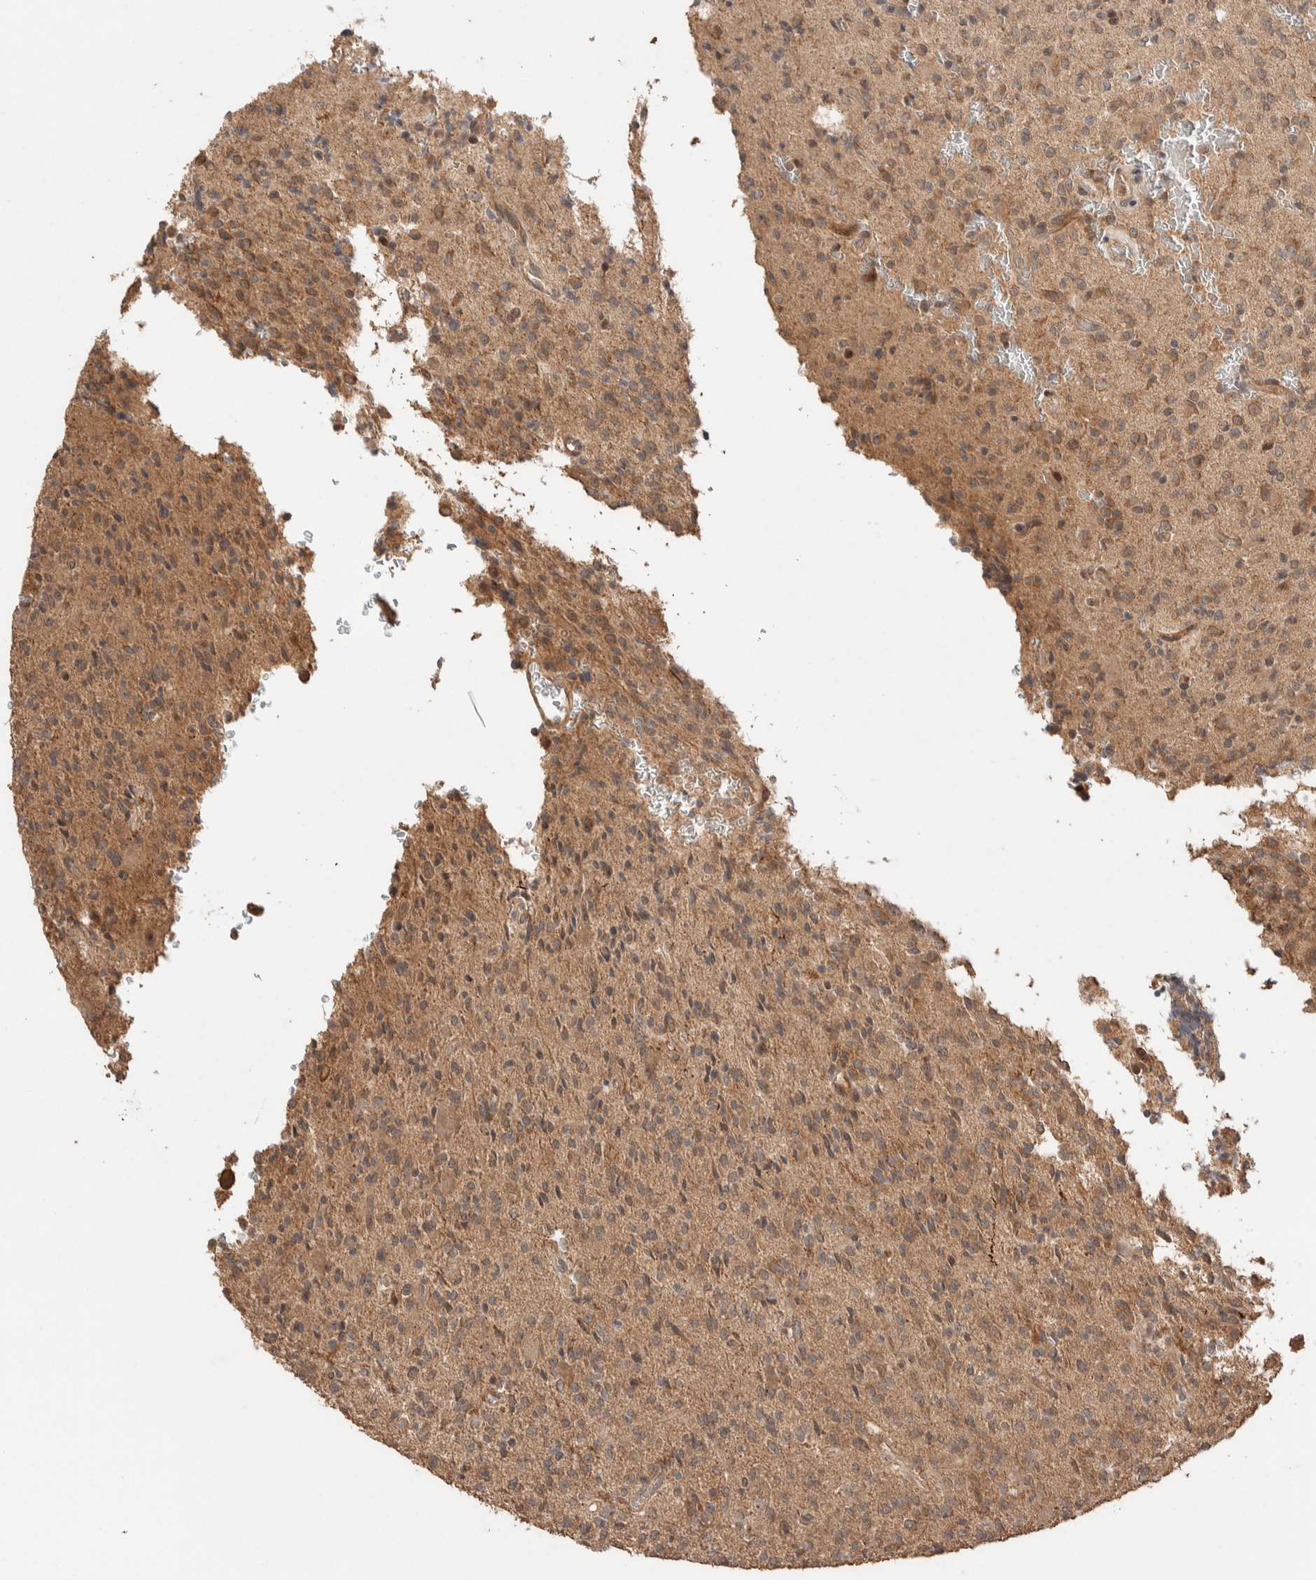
{"staining": {"intensity": "moderate", "quantity": ">75%", "location": "cytoplasmic/membranous"}, "tissue": "glioma", "cell_type": "Tumor cells", "image_type": "cancer", "snomed": [{"axis": "morphology", "description": "Glioma, malignant, High grade"}, {"axis": "topography", "description": "Brain"}], "caption": "A photomicrograph of glioma stained for a protein reveals moderate cytoplasmic/membranous brown staining in tumor cells.", "gene": "PRDM15", "patient": {"sex": "male", "age": 34}}